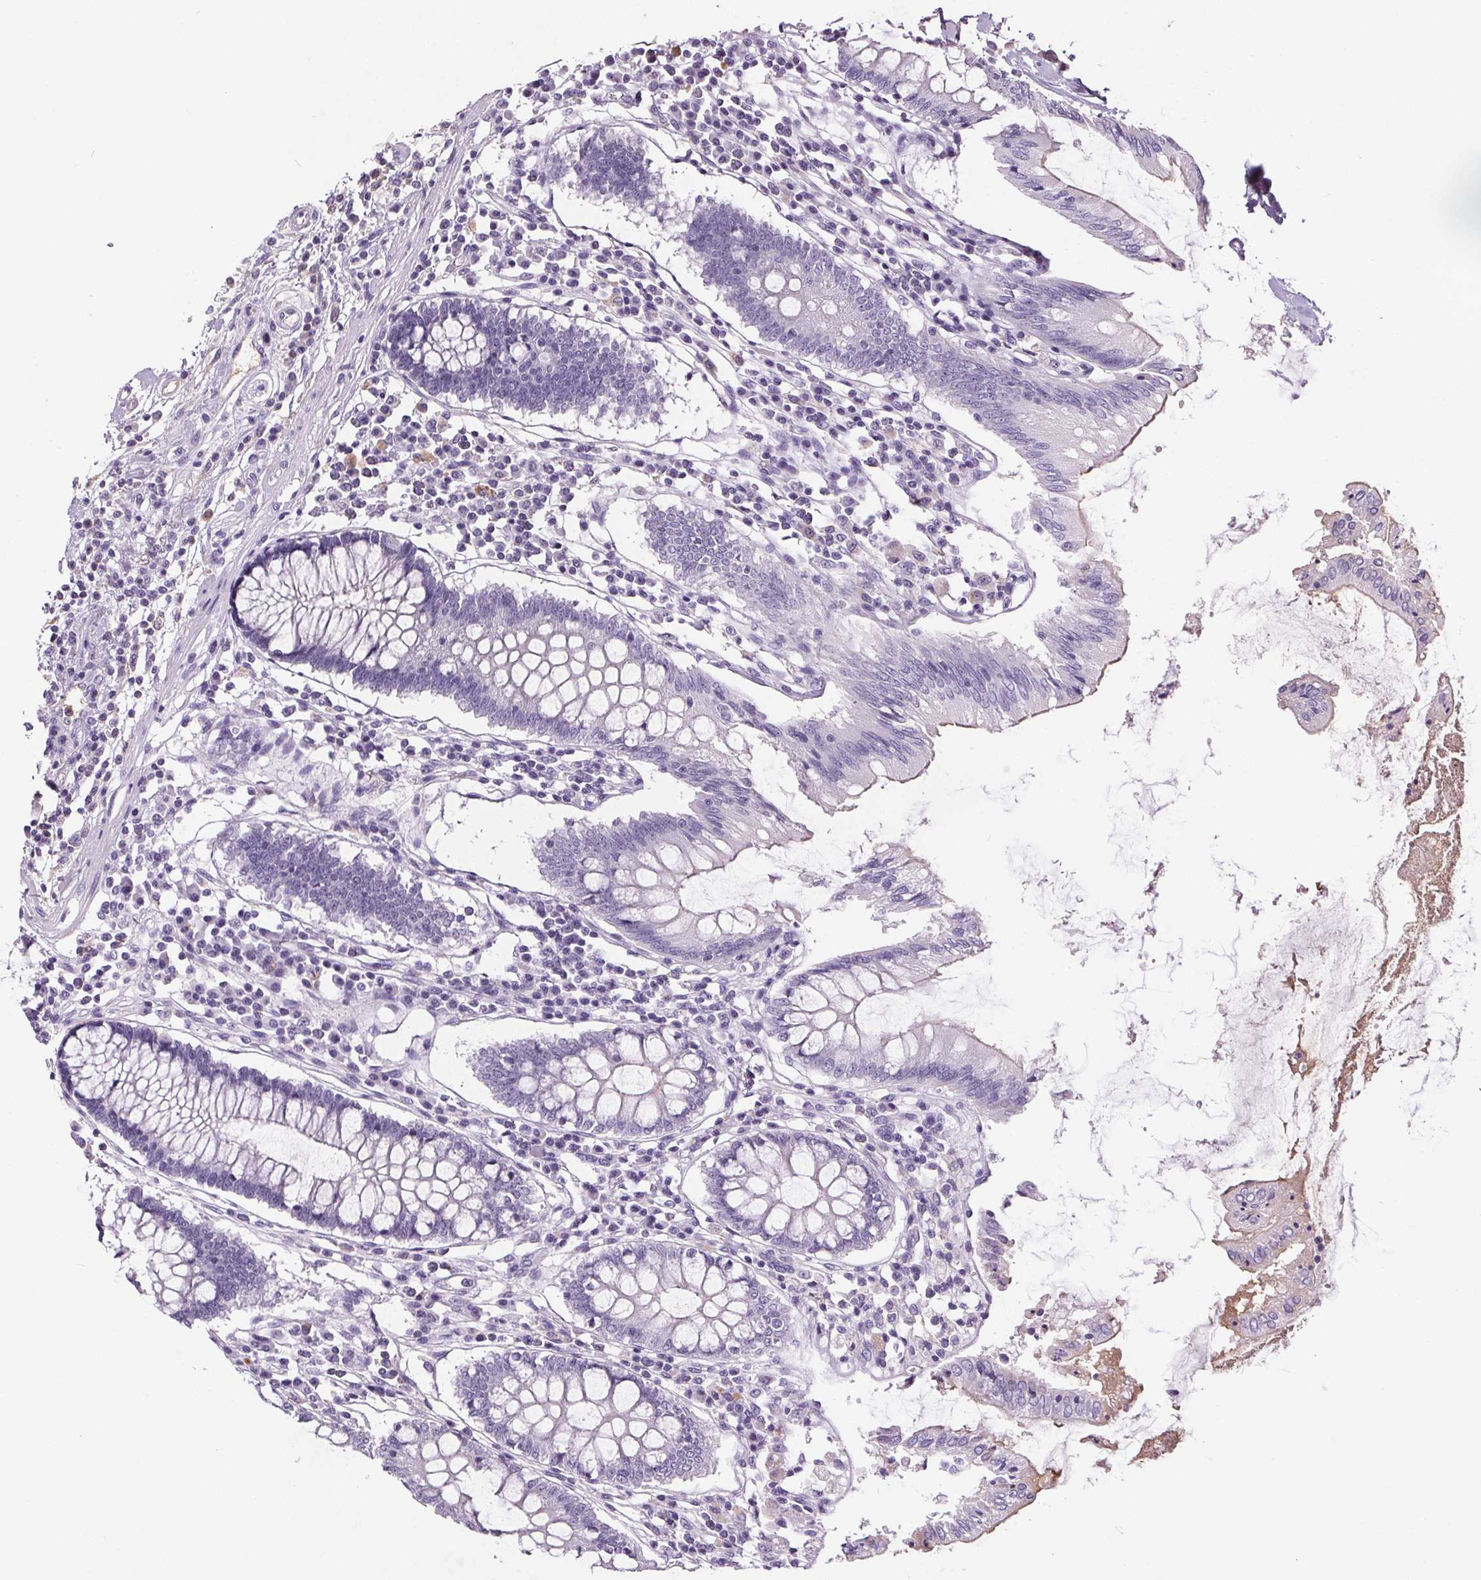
{"staining": {"intensity": "negative", "quantity": "none", "location": "none"}, "tissue": "colon", "cell_type": "Endothelial cells", "image_type": "normal", "snomed": [{"axis": "morphology", "description": "Normal tissue, NOS"}, {"axis": "morphology", "description": "Adenocarcinoma, NOS"}, {"axis": "topography", "description": "Colon"}], "caption": "IHC of unremarkable human colon exhibits no expression in endothelial cells.", "gene": "CD5L", "patient": {"sex": "male", "age": 83}}